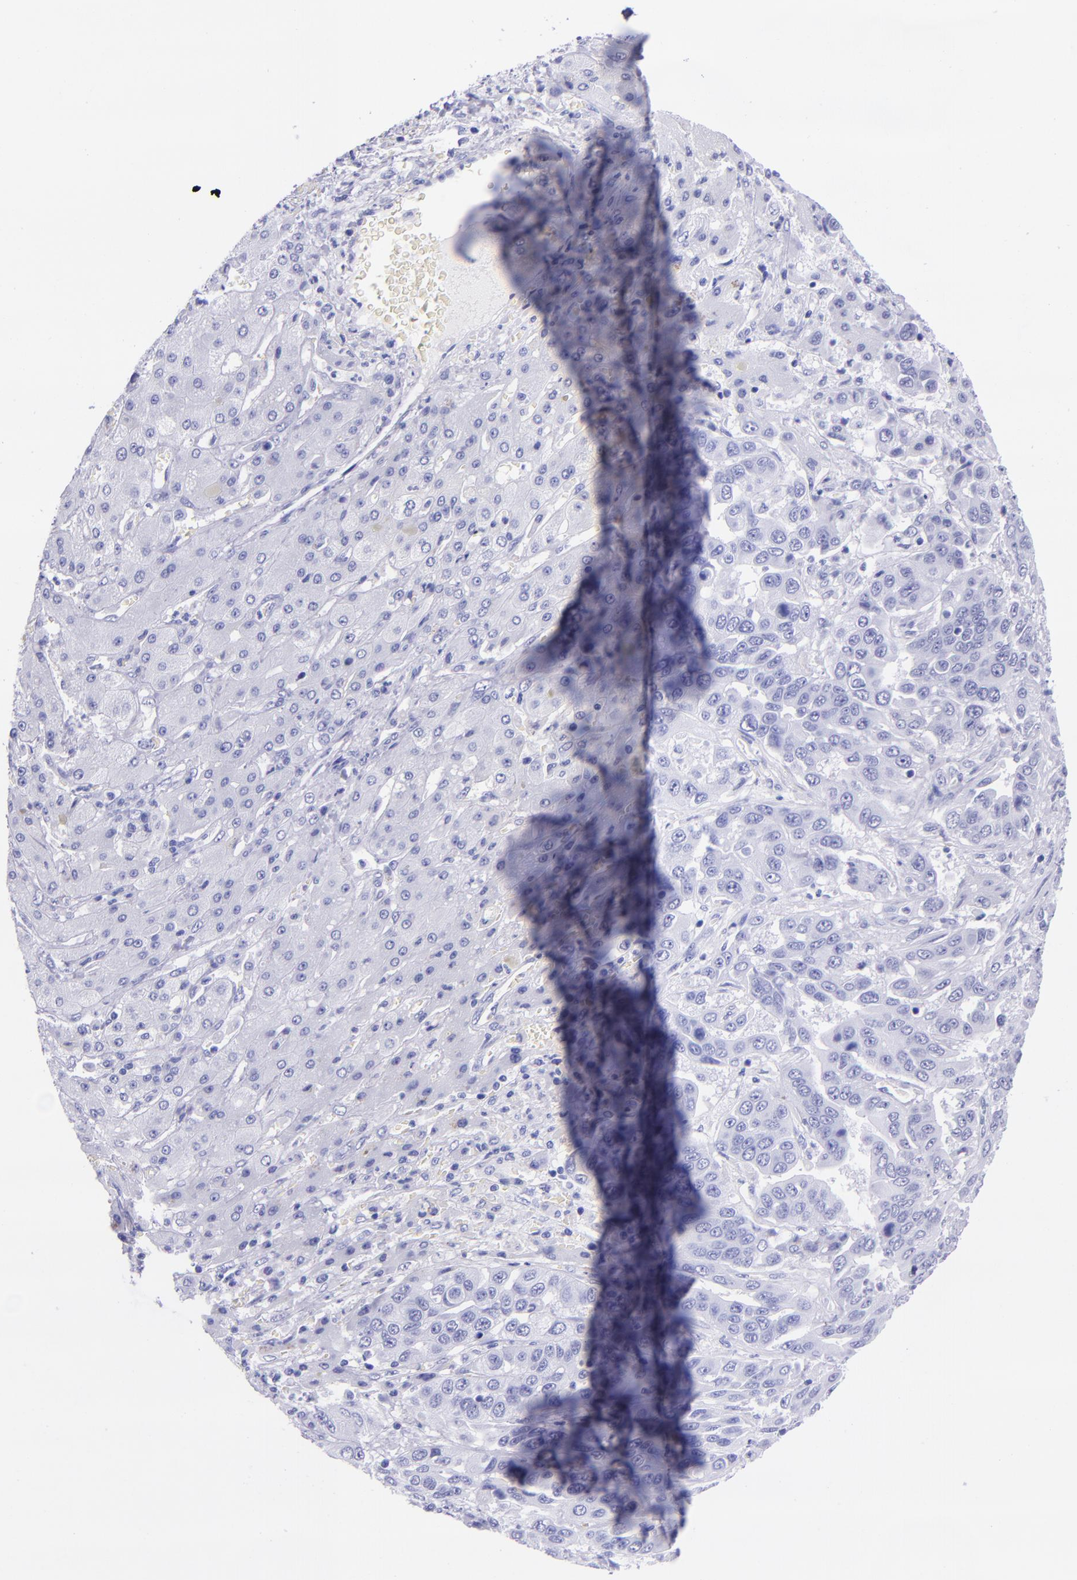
{"staining": {"intensity": "negative", "quantity": "none", "location": "none"}, "tissue": "liver cancer", "cell_type": "Tumor cells", "image_type": "cancer", "snomed": [{"axis": "morphology", "description": "Cholangiocarcinoma"}, {"axis": "topography", "description": "Liver"}], "caption": "Cholangiocarcinoma (liver) was stained to show a protein in brown. There is no significant staining in tumor cells.", "gene": "MBP", "patient": {"sex": "female", "age": 52}}